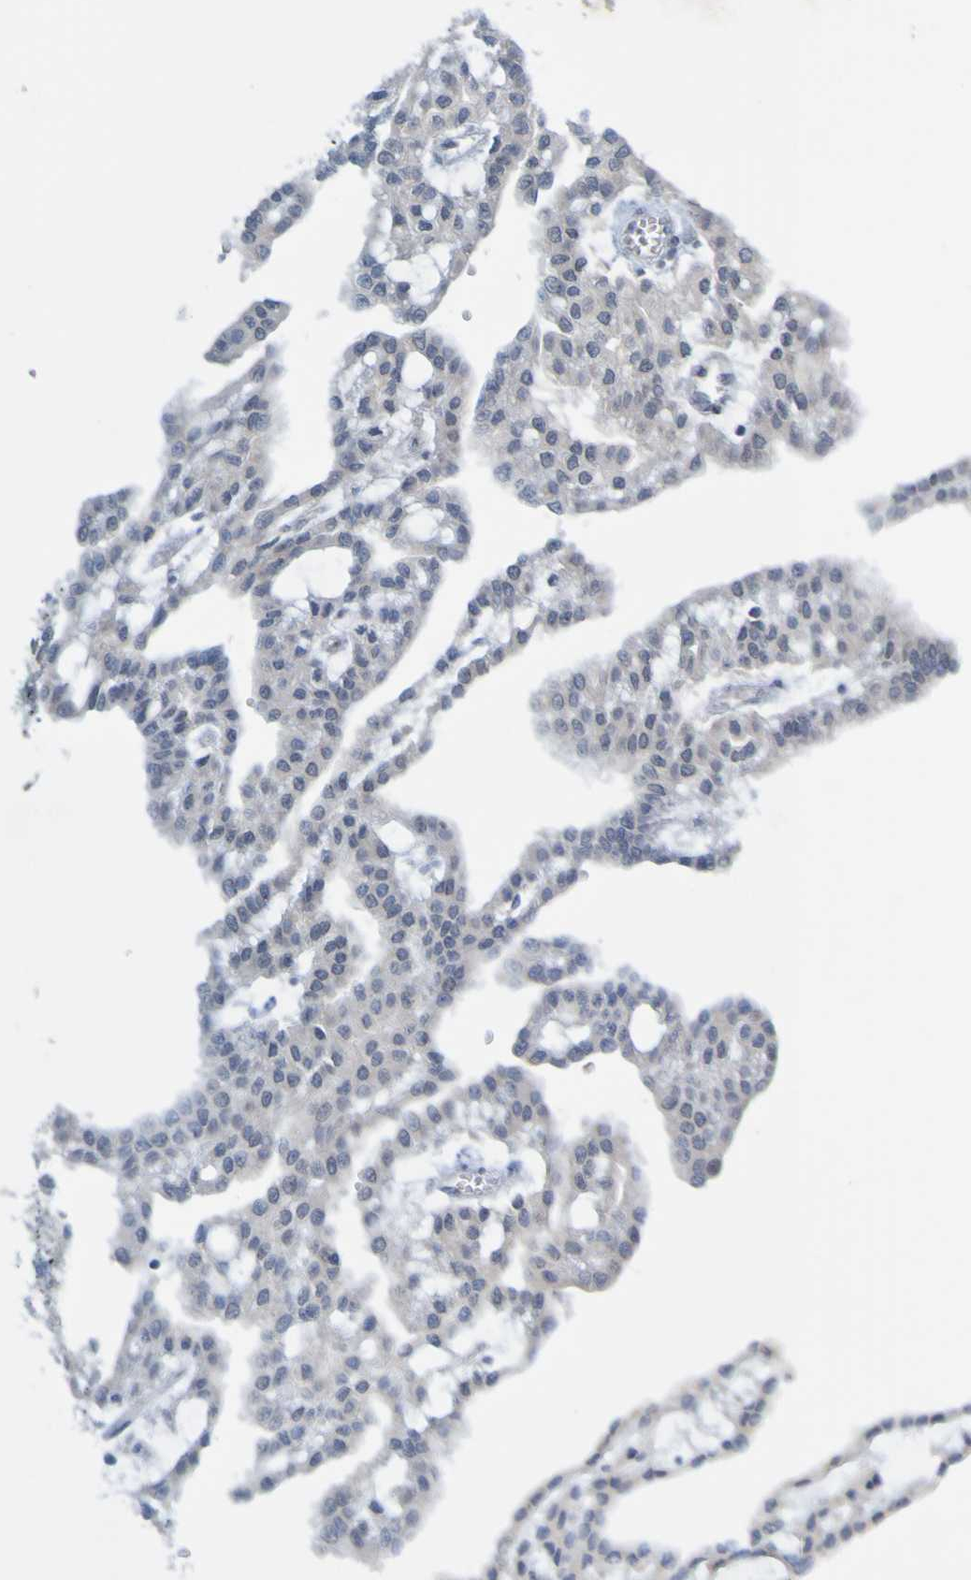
{"staining": {"intensity": "negative", "quantity": "none", "location": "none"}, "tissue": "renal cancer", "cell_type": "Tumor cells", "image_type": "cancer", "snomed": [{"axis": "morphology", "description": "Adenocarcinoma, NOS"}, {"axis": "topography", "description": "Kidney"}], "caption": "A histopathology image of renal cancer (adenocarcinoma) stained for a protein demonstrates no brown staining in tumor cells. (Brightfield microscopy of DAB IHC at high magnification).", "gene": "LILRB5", "patient": {"sex": "male", "age": 63}}